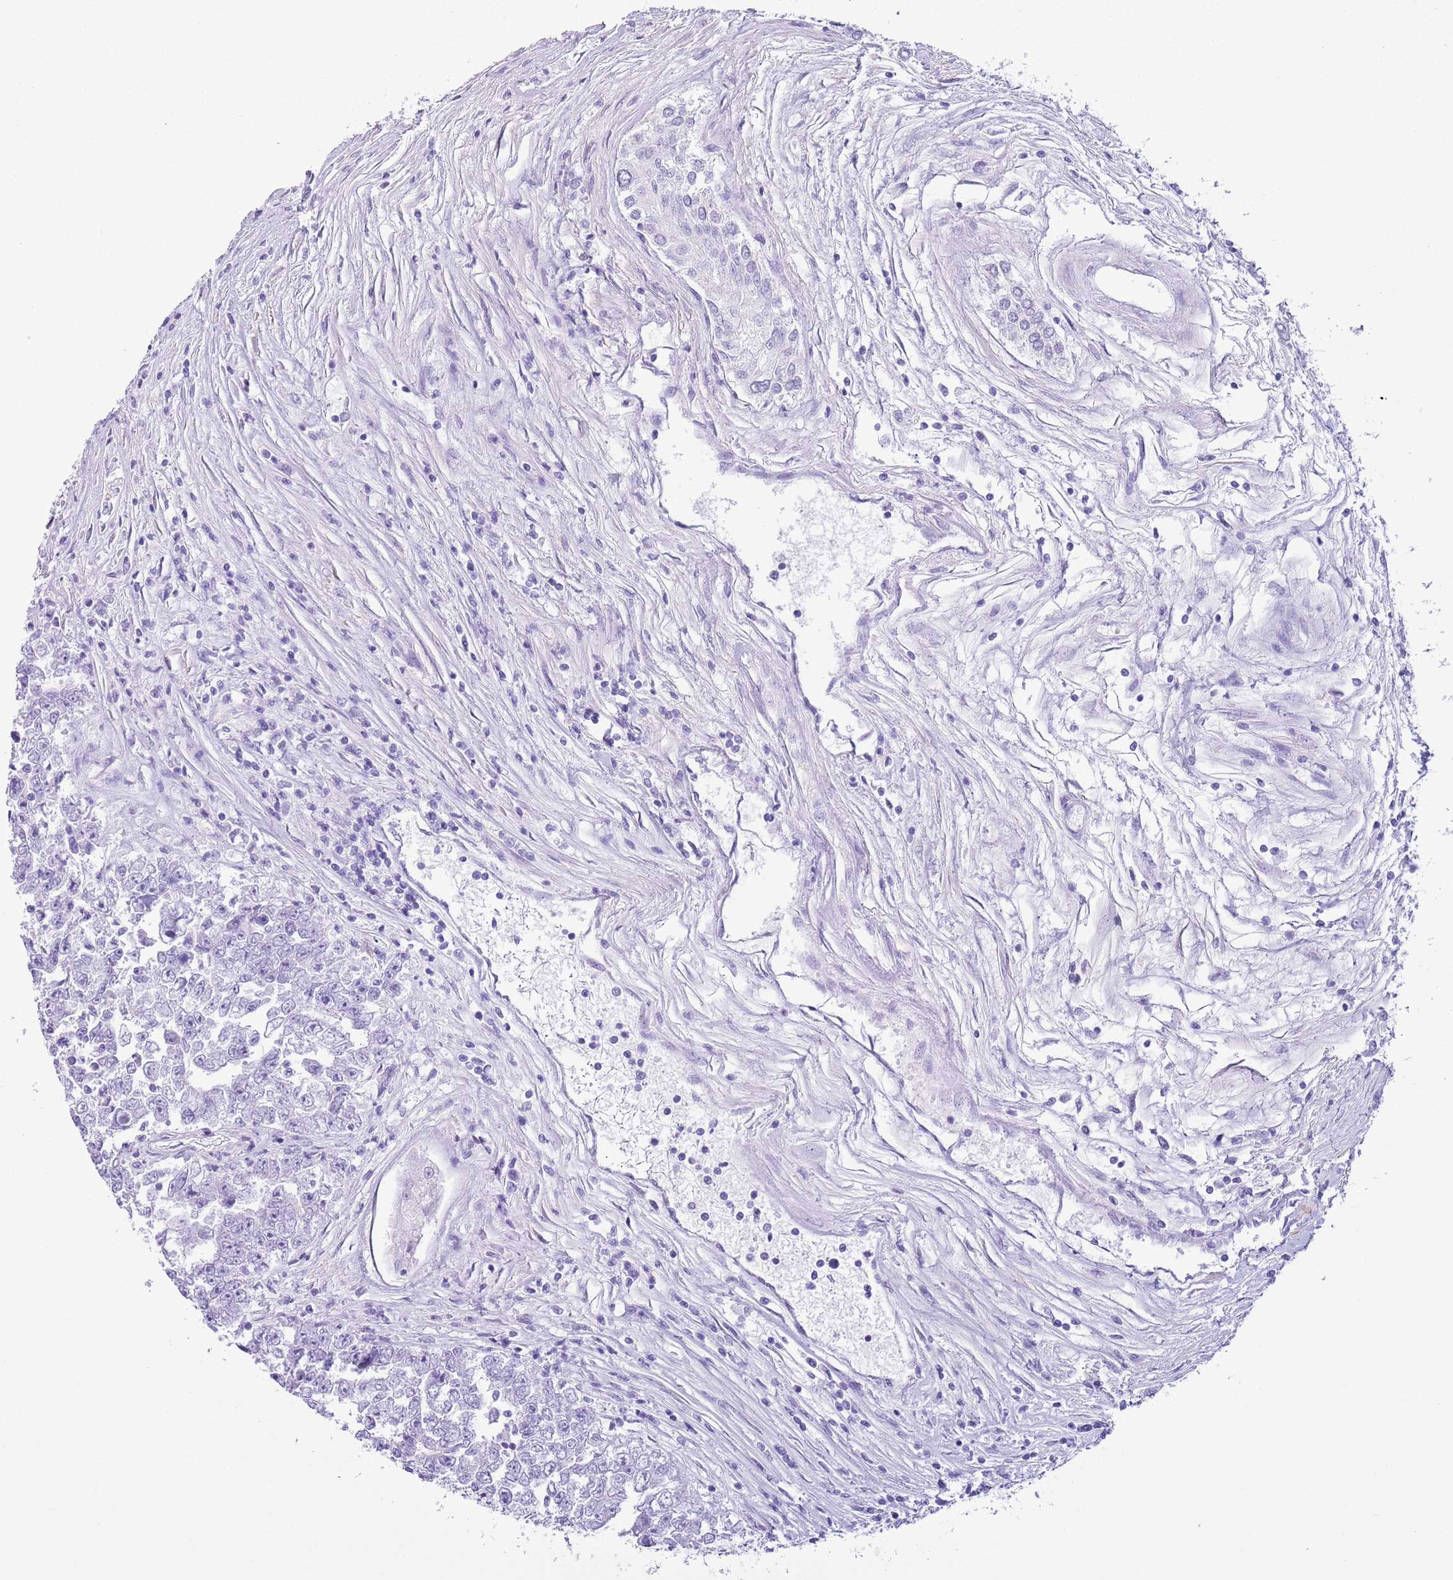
{"staining": {"intensity": "negative", "quantity": "none", "location": "none"}, "tissue": "testis cancer", "cell_type": "Tumor cells", "image_type": "cancer", "snomed": [{"axis": "morphology", "description": "Carcinoma, Embryonal, NOS"}, {"axis": "topography", "description": "Testis"}], "caption": "The image exhibits no staining of tumor cells in embryonal carcinoma (testis).", "gene": "SLC7A14", "patient": {"sex": "male", "age": 25}}